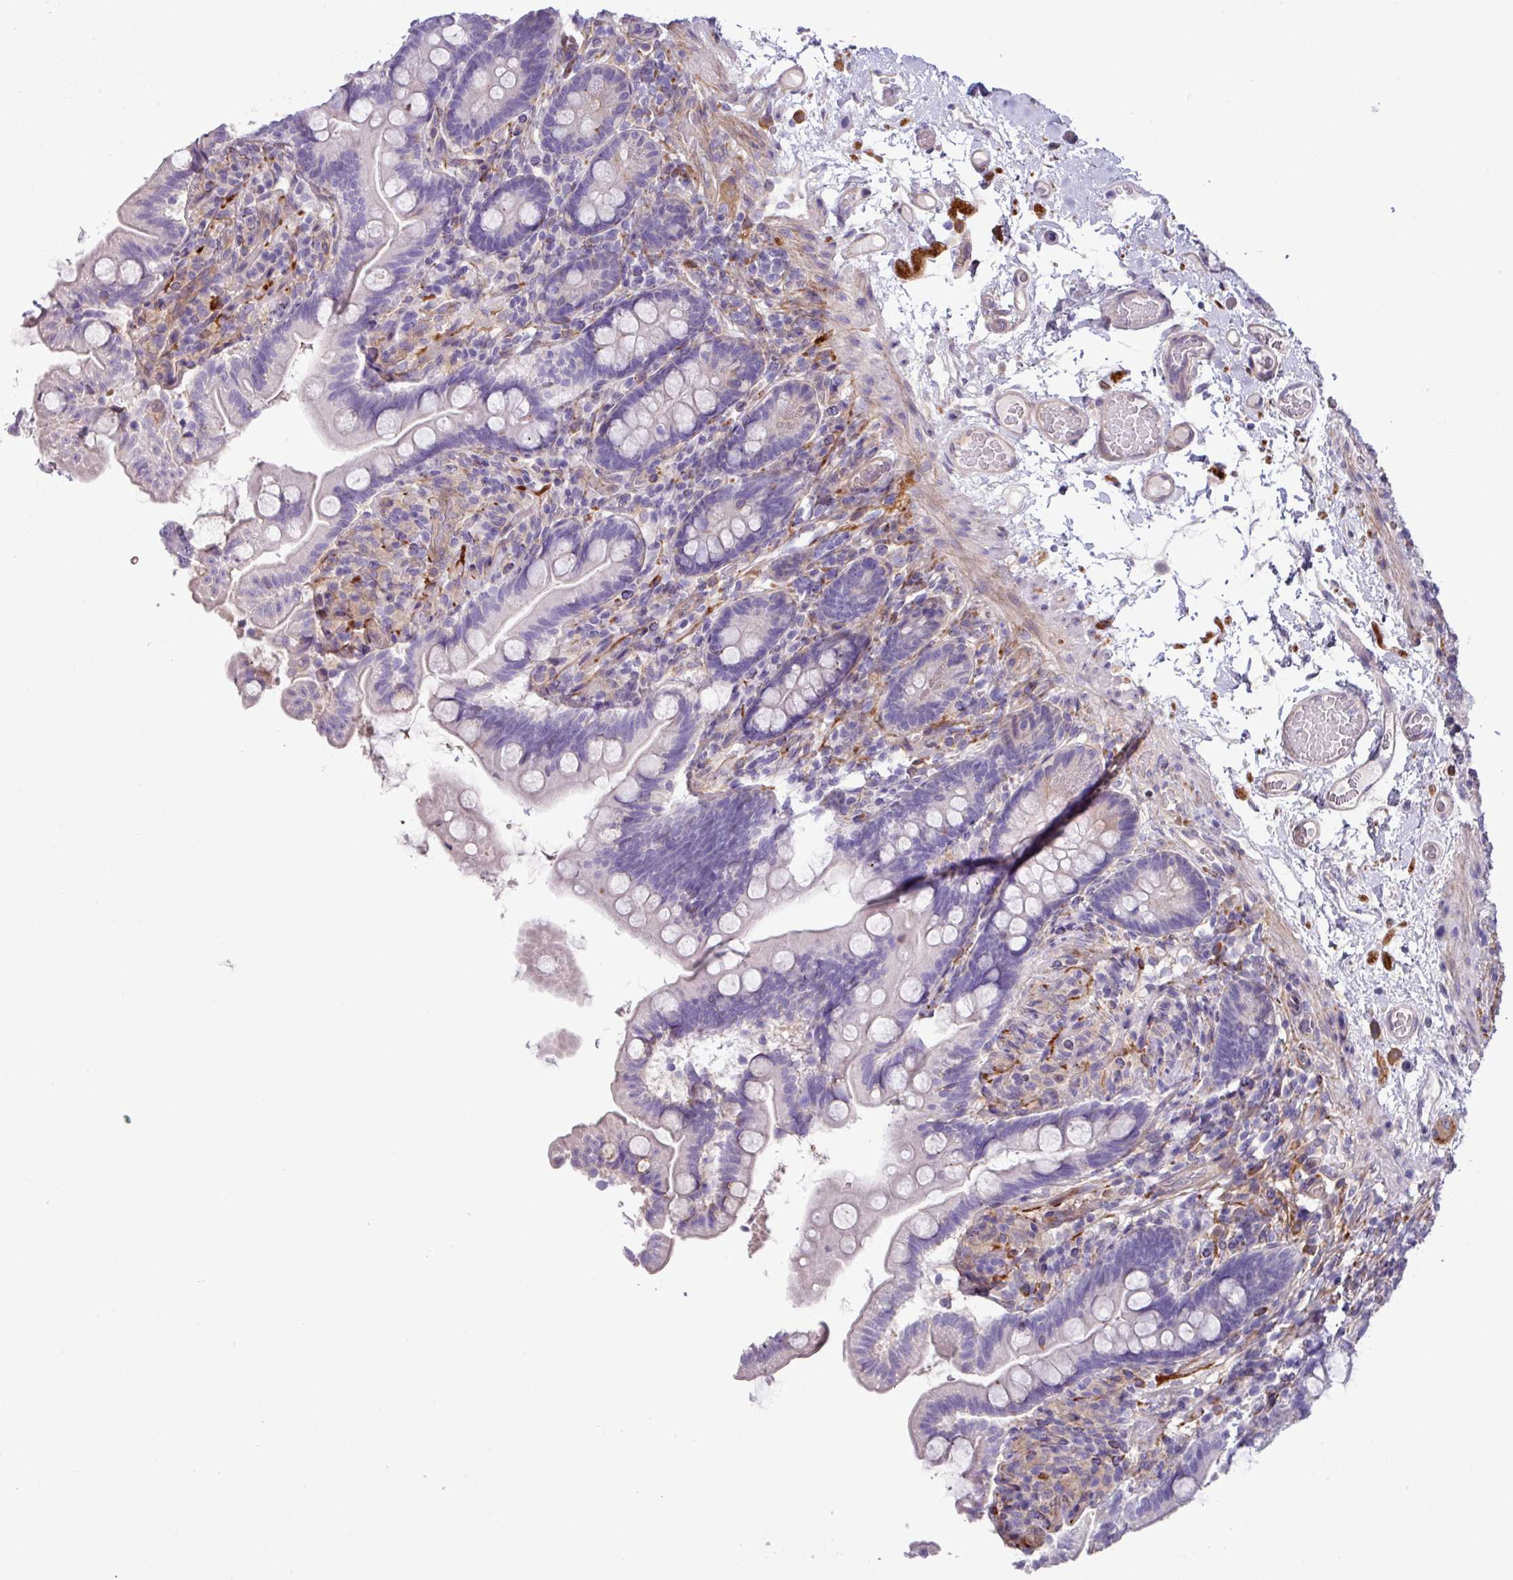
{"staining": {"intensity": "negative", "quantity": "none", "location": "none"}, "tissue": "small intestine", "cell_type": "Glandular cells", "image_type": "normal", "snomed": [{"axis": "morphology", "description": "Normal tissue, NOS"}, {"axis": "topography", "description": "Small intestine"}], "caption": "A photomicrograph of small intestine stained for a protein displays no brown staining in glandular cells.", "gene": "KIRREL3", "patient": {"sex": "female", "age": 64}}